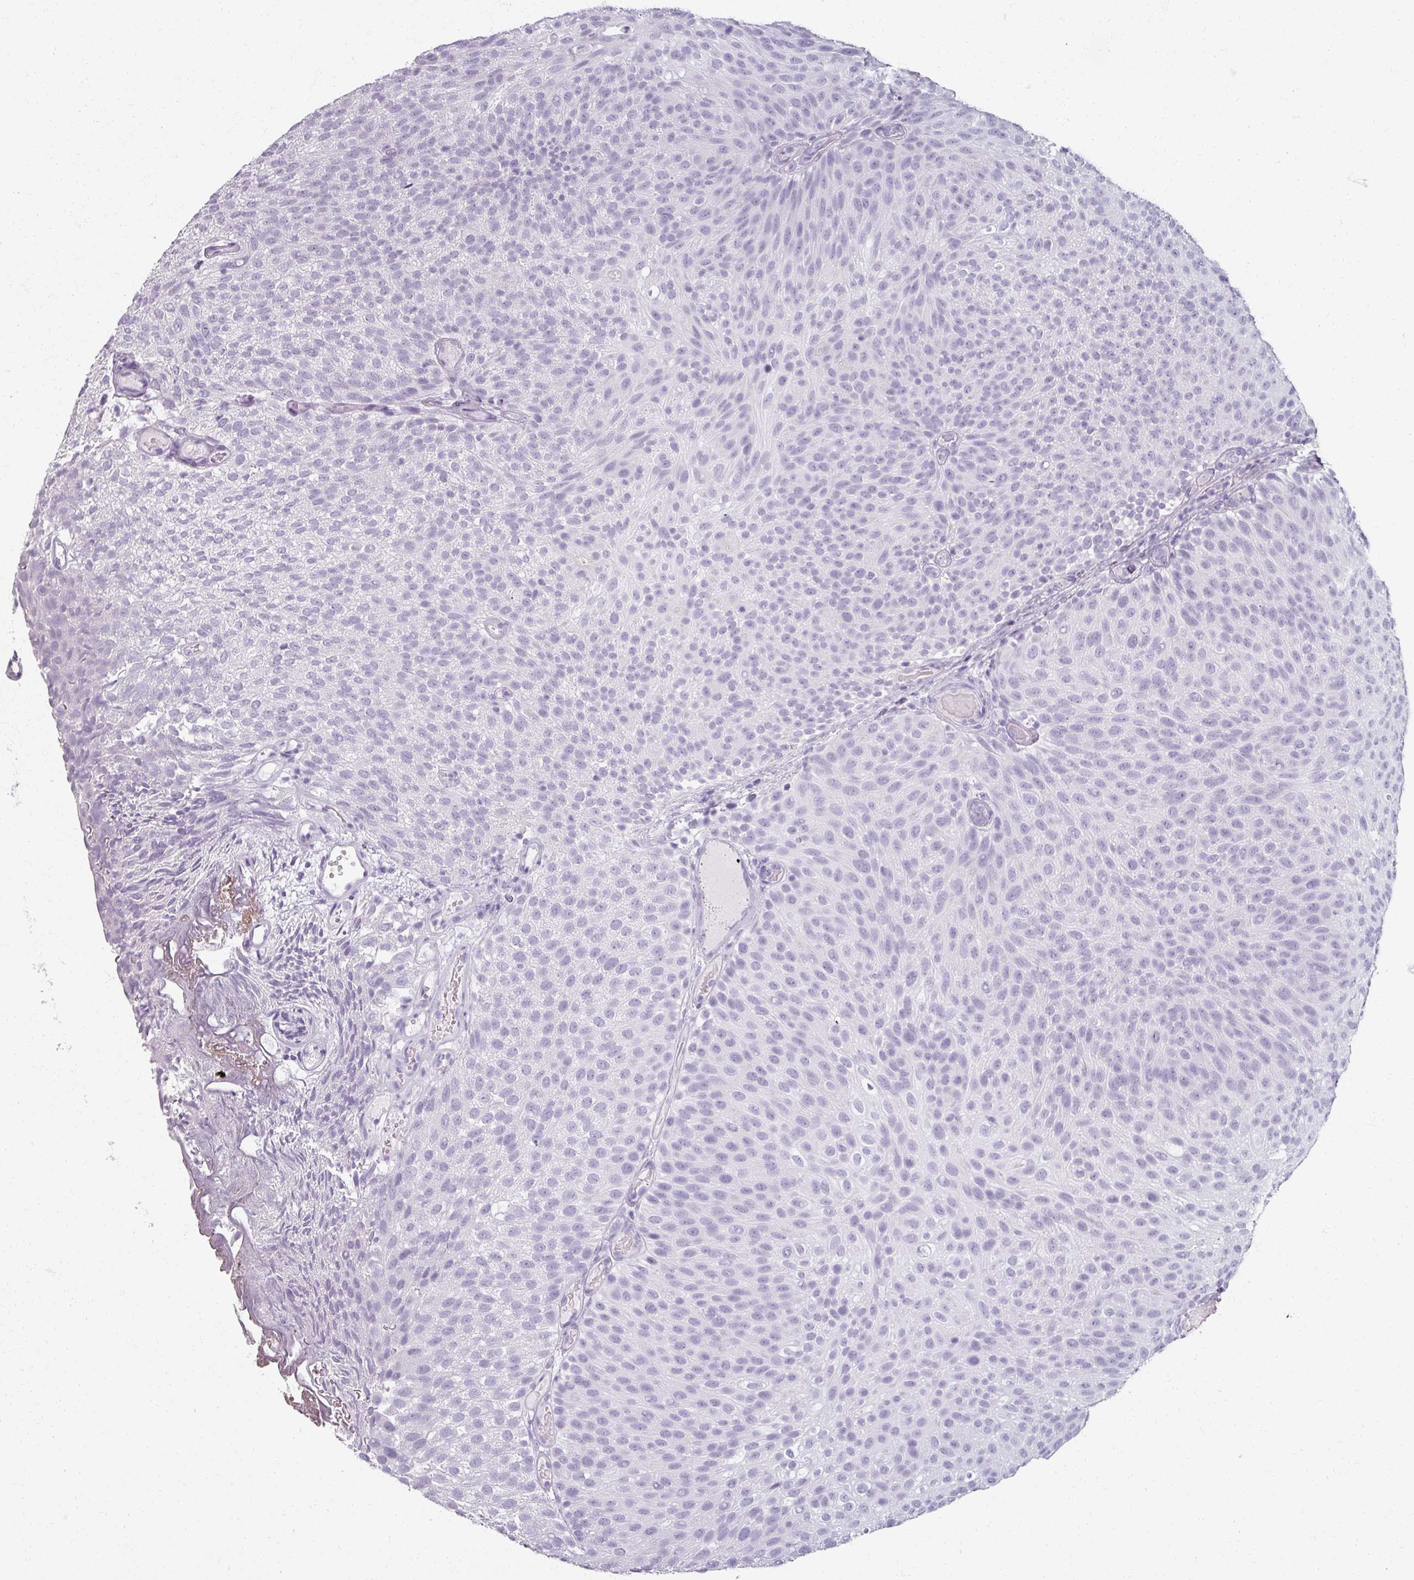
{"staining": {"intensity": "negative", "quantity": "none", "location": "none"}, "tissue": "urothelial cancer", "cell_type": "Tumor cells", "image_type": "cancer", "snomed": [{"axis": "morphology", "description": "Urothelial carcinoma, Low grade"}, {"axis": "topography", "description": "Urinary bladder"}], "caption": "Protein analysis of low-grade urothelial carcinoma exhibits no significant staining in tumor cells.", "gene": "REG3G", "patient": {"sex": "male", "age": 78}}